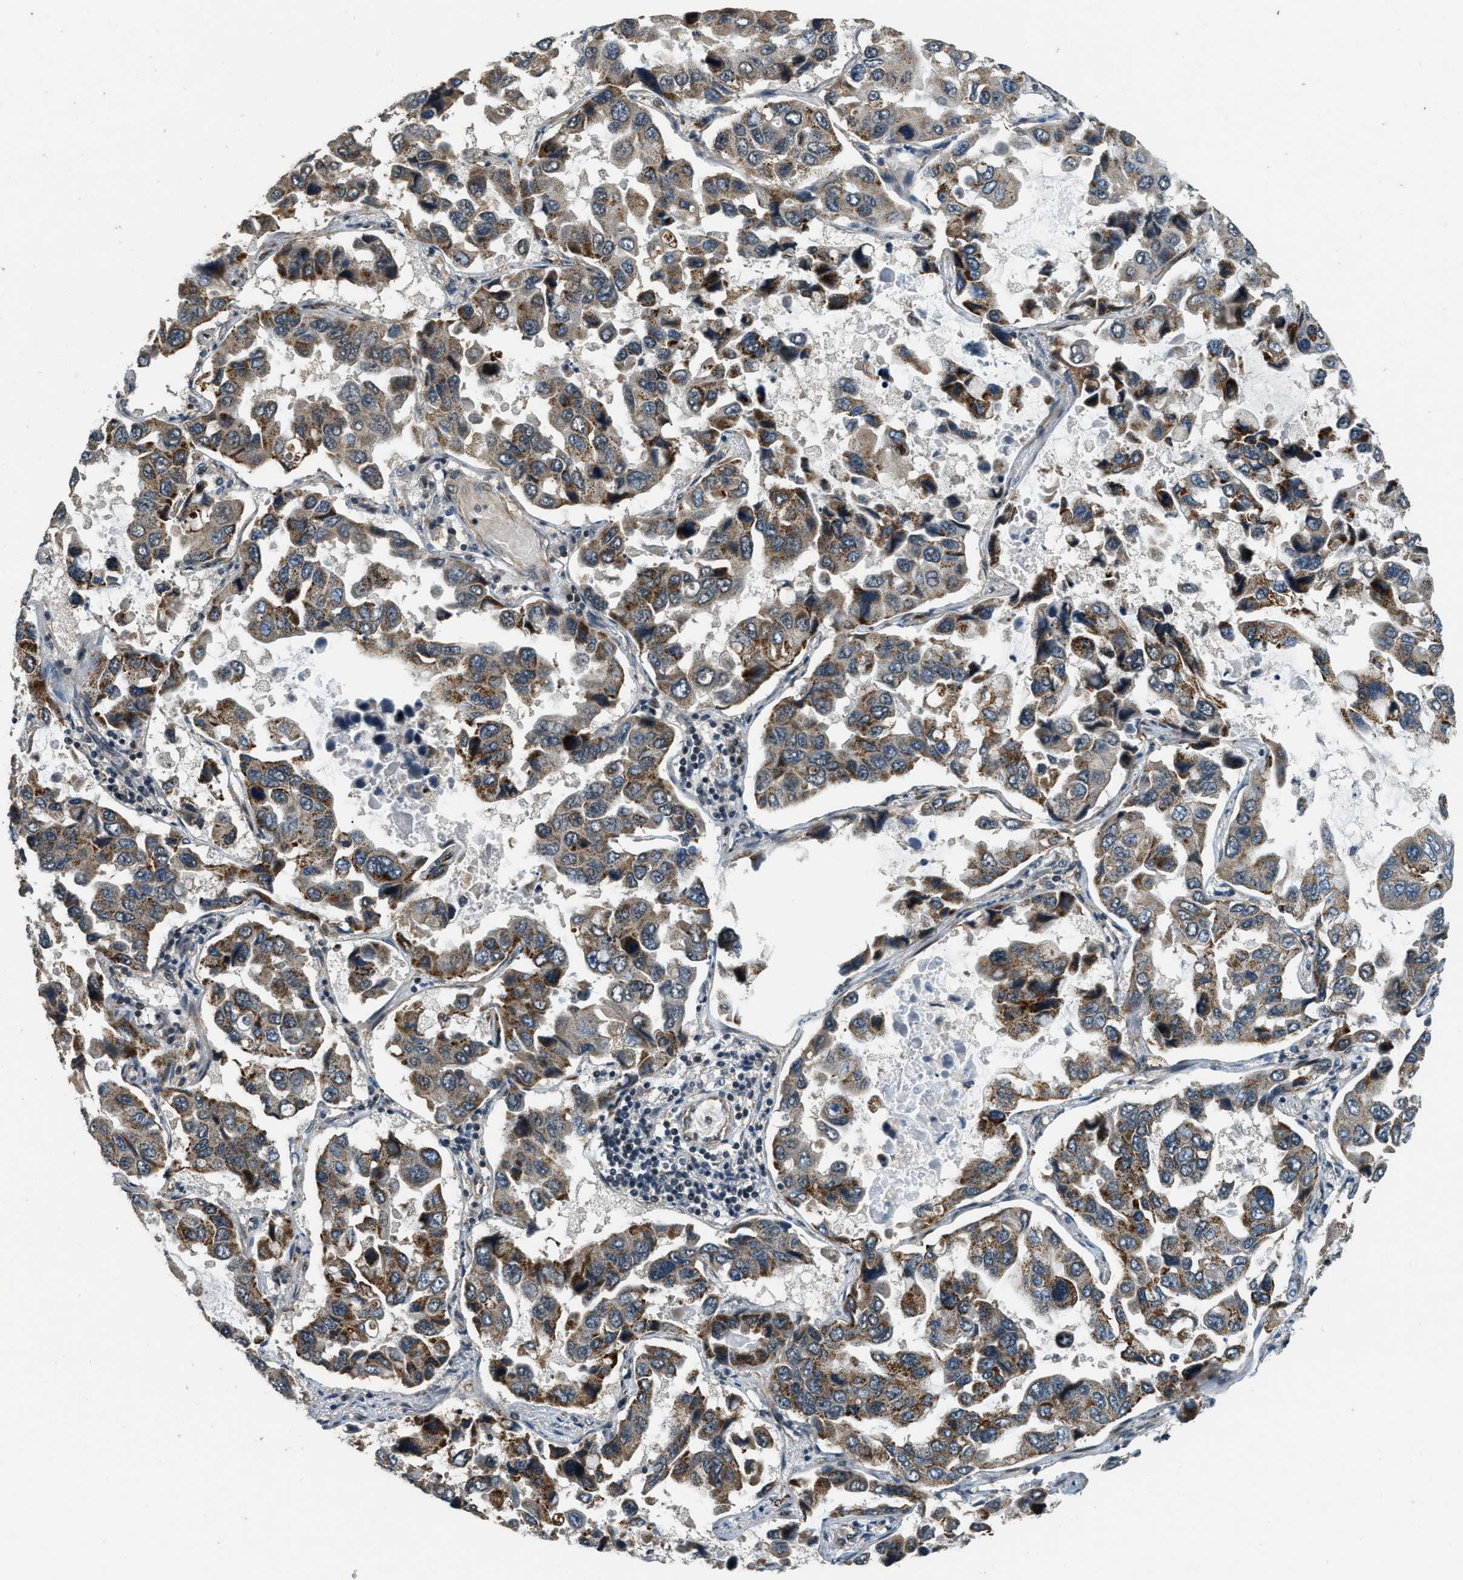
{"staining": {"intensity": "moderate", "quantity": ">75%", "location": "cytoplasmic/membranous"}, "tissue": "lung cancer", "cell_type": "Tumor cells", "image_type": "cancer", "snomed": [{"axis": "morphology", "description": "Adenocarcinoma, NOS"}, {"axis": "topography", "description": "Lung"}], "caption": "A brown stain shows moderate cytoplasmic/membranous positivity of a protein in lung adenocarcinoma tumor cells. (Brightfield microscopy of DAB IHC at high magnification).", "gene": "MED21", "patient": {"sex": "male", "age": 64}}